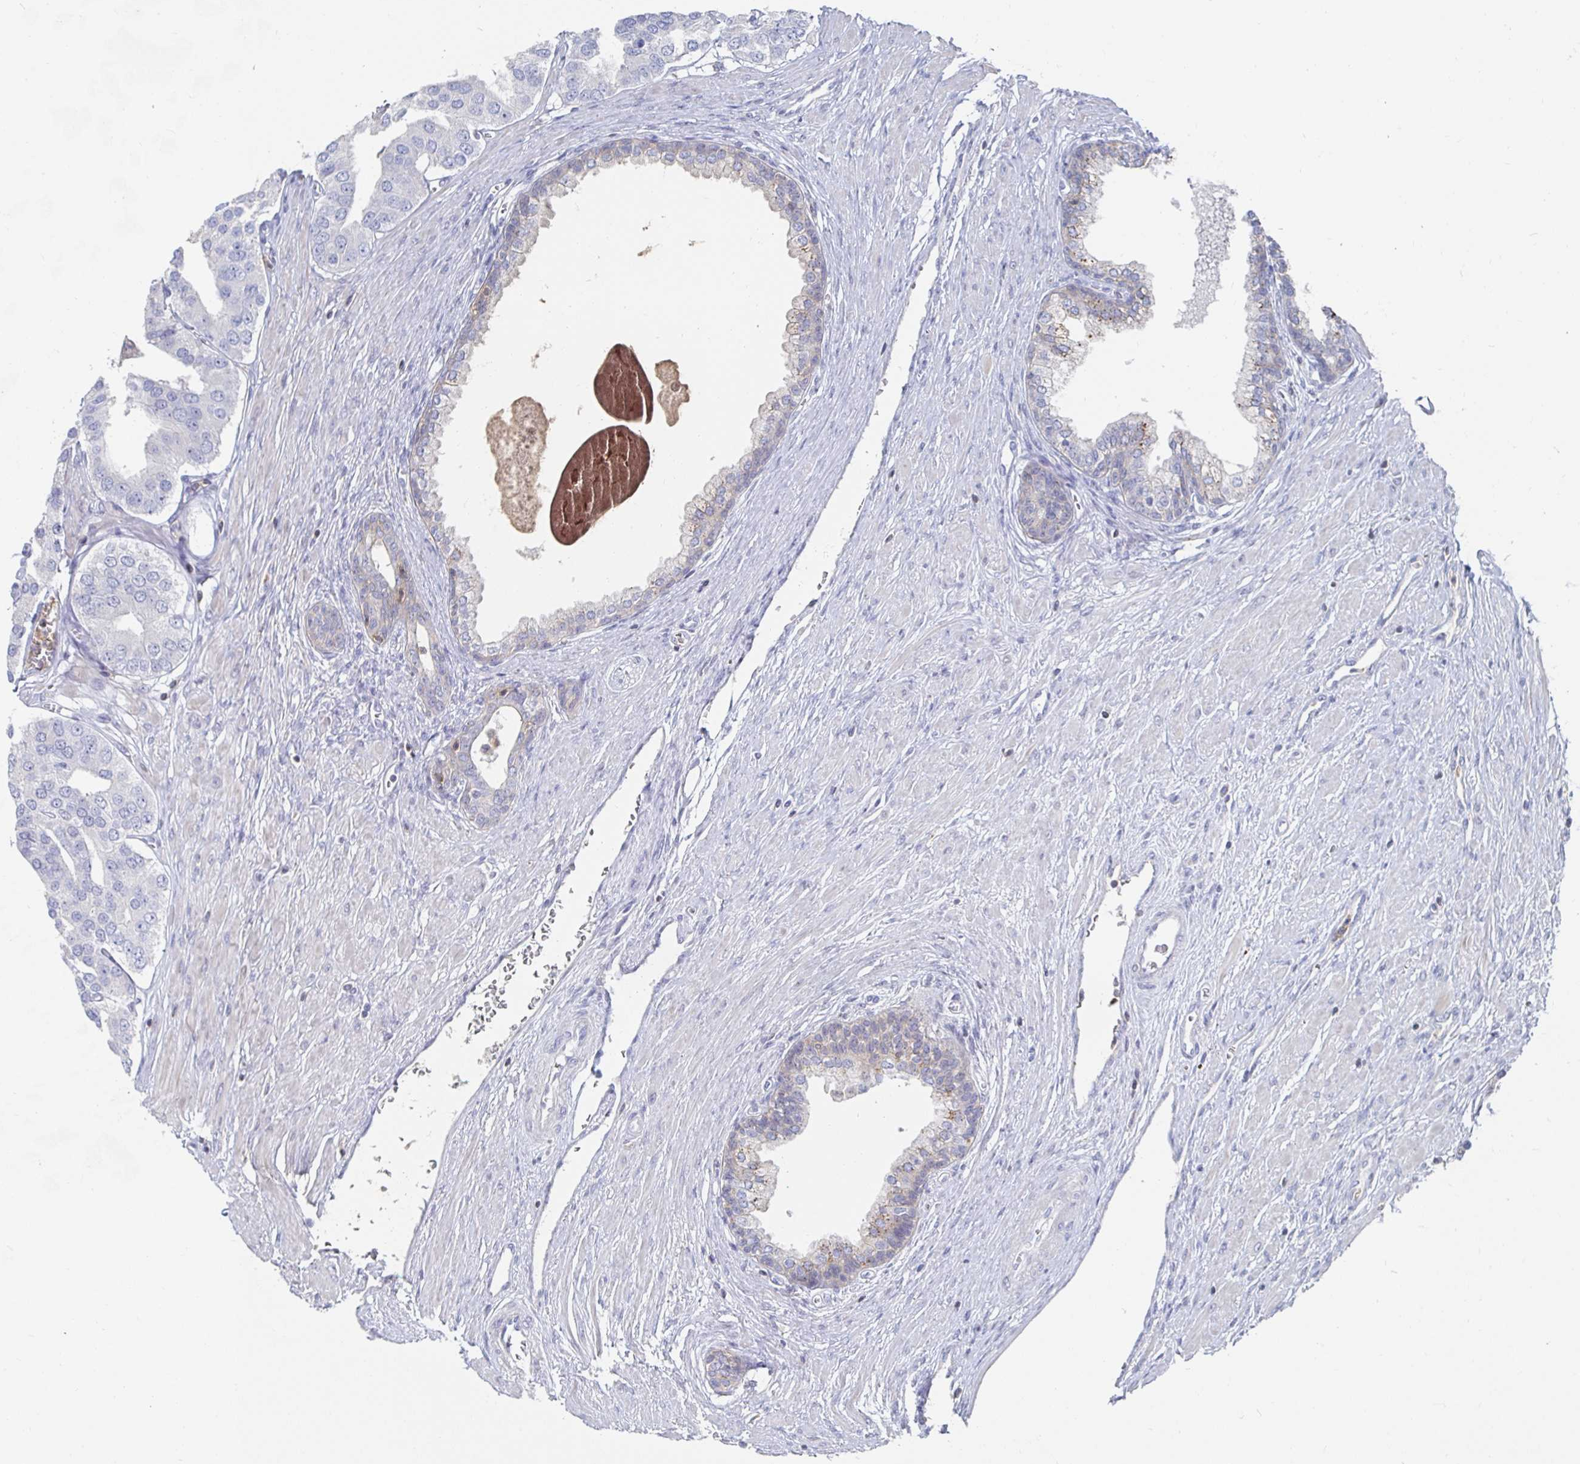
{"staining": {"intensity": "negative", "quantity": "none", "location": "none"}, "tissue": "prostate cancer", "cell_type": "Tumor cells", "image_type": "cancer", "snomed": [{"axis": "morphology", "description": "Adenocarcinoma, High grade"}, {"axis": "topography", "description": "Prostate"}], "caption": "High magnification brightfield microscopy of prostate cancer (adenocarcinoma (high-grade)) stained with DAB (3,3'-diaminobenzidine) (brown) and counterstained with hematoxylin (blue): tumor cells show no significant expression. (Brightfield microscopy of DAB immunohistochemistry (IHC) at high magnification).", "gene": "PIK3CD", "patient": {"sex": "male", "age": 58}}